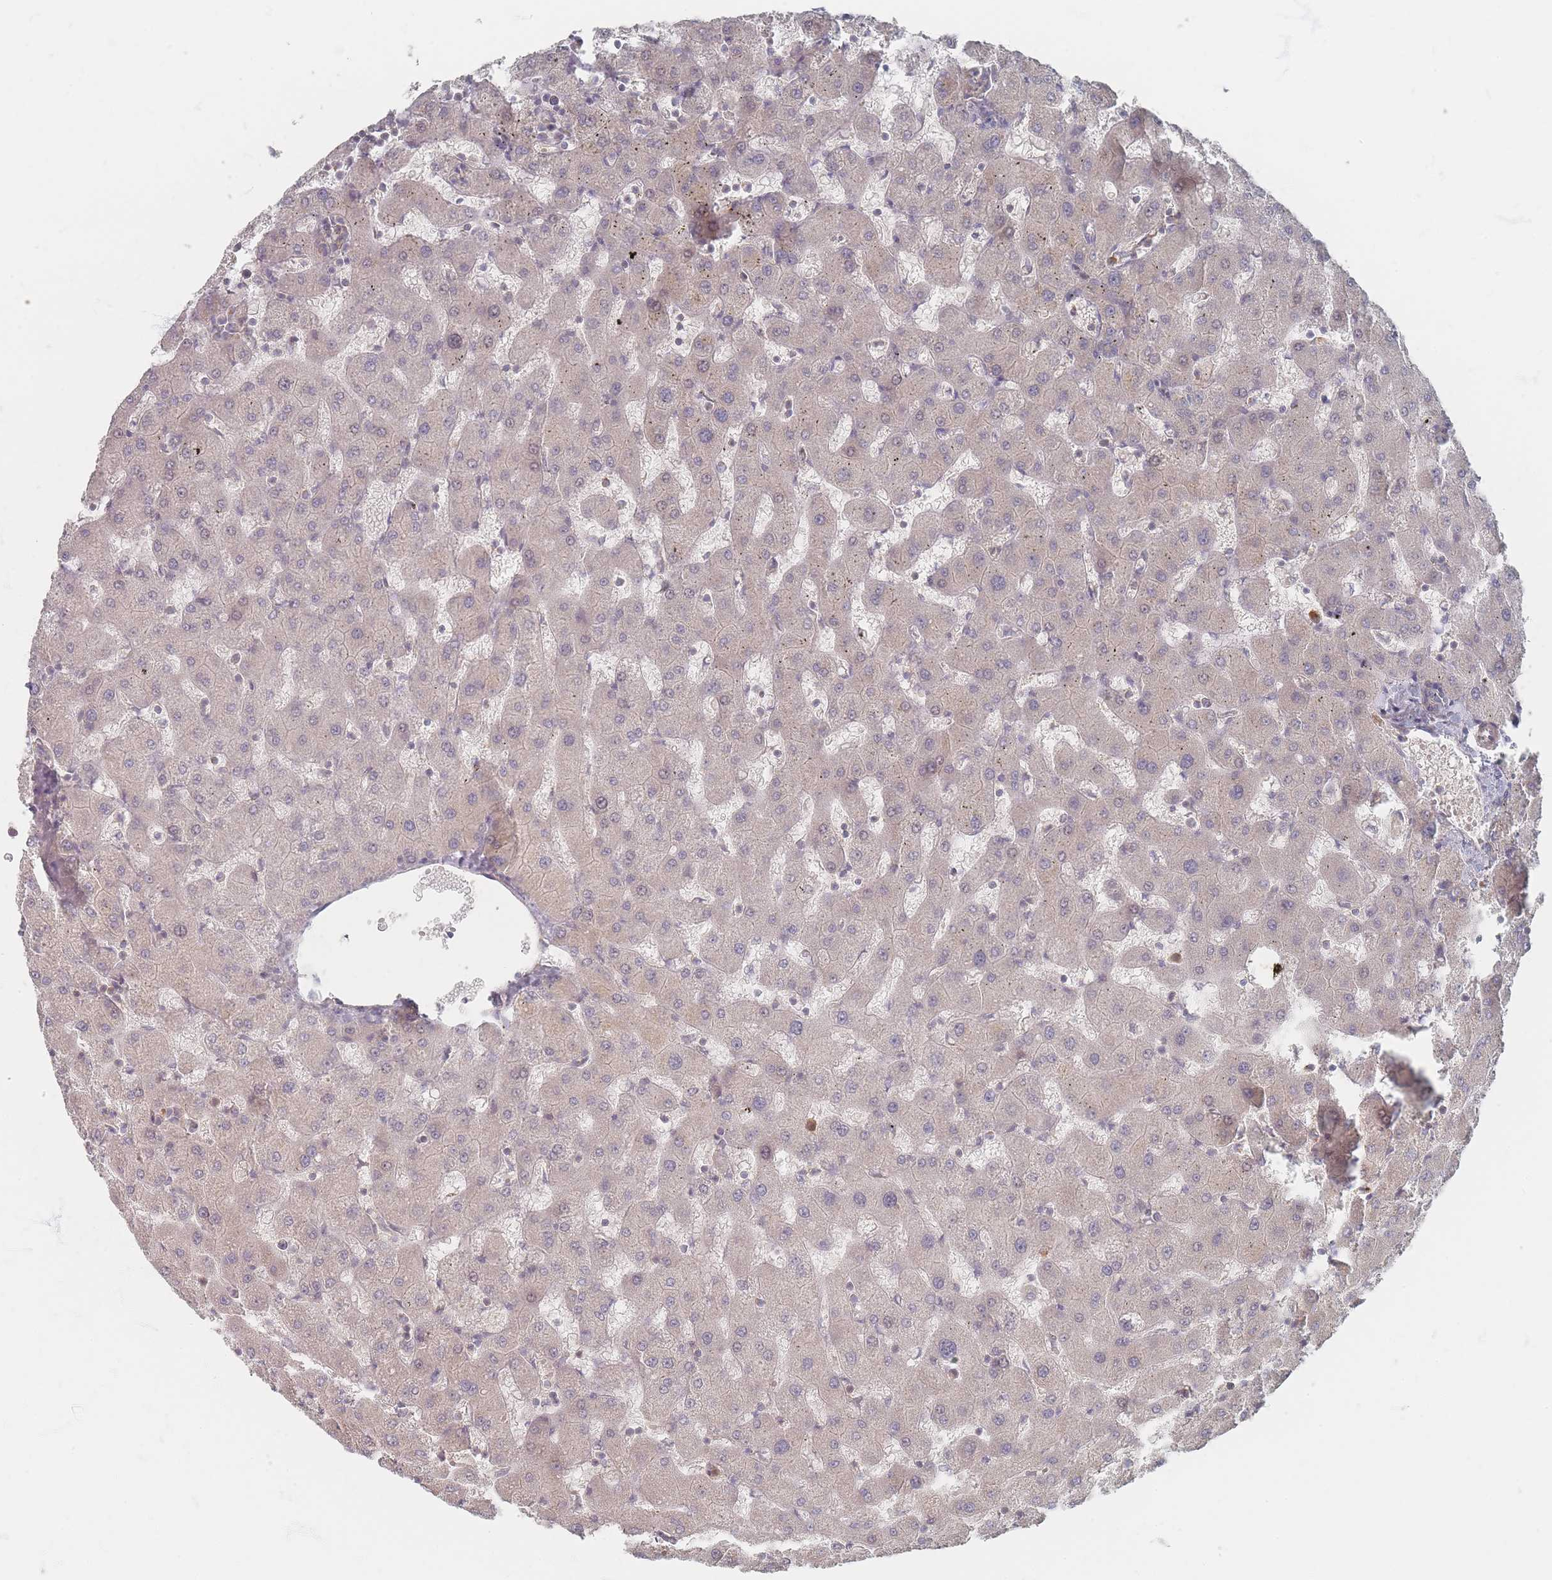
{"staining": {"intensity": "moderate", "quantity": "25%-75%", "location": "cytoplasmic/membranous"}, "tissue": "liver", "cell_type": "Cholangiocytes", "image_type": "normal", "snomed": [{"axis": "morphology", "description": "Normal tissue, NOS"}, {"axis": "topography", "description": "Liver"}], "caption": "Normal liver demonstrates moderate cytoplasmic/membranous staining in about 25%-75% of cholangiocytes, visualized by immunohistochemistry.", "gene": "GLE1", "patient": {"sex": "female", "age": 63}}